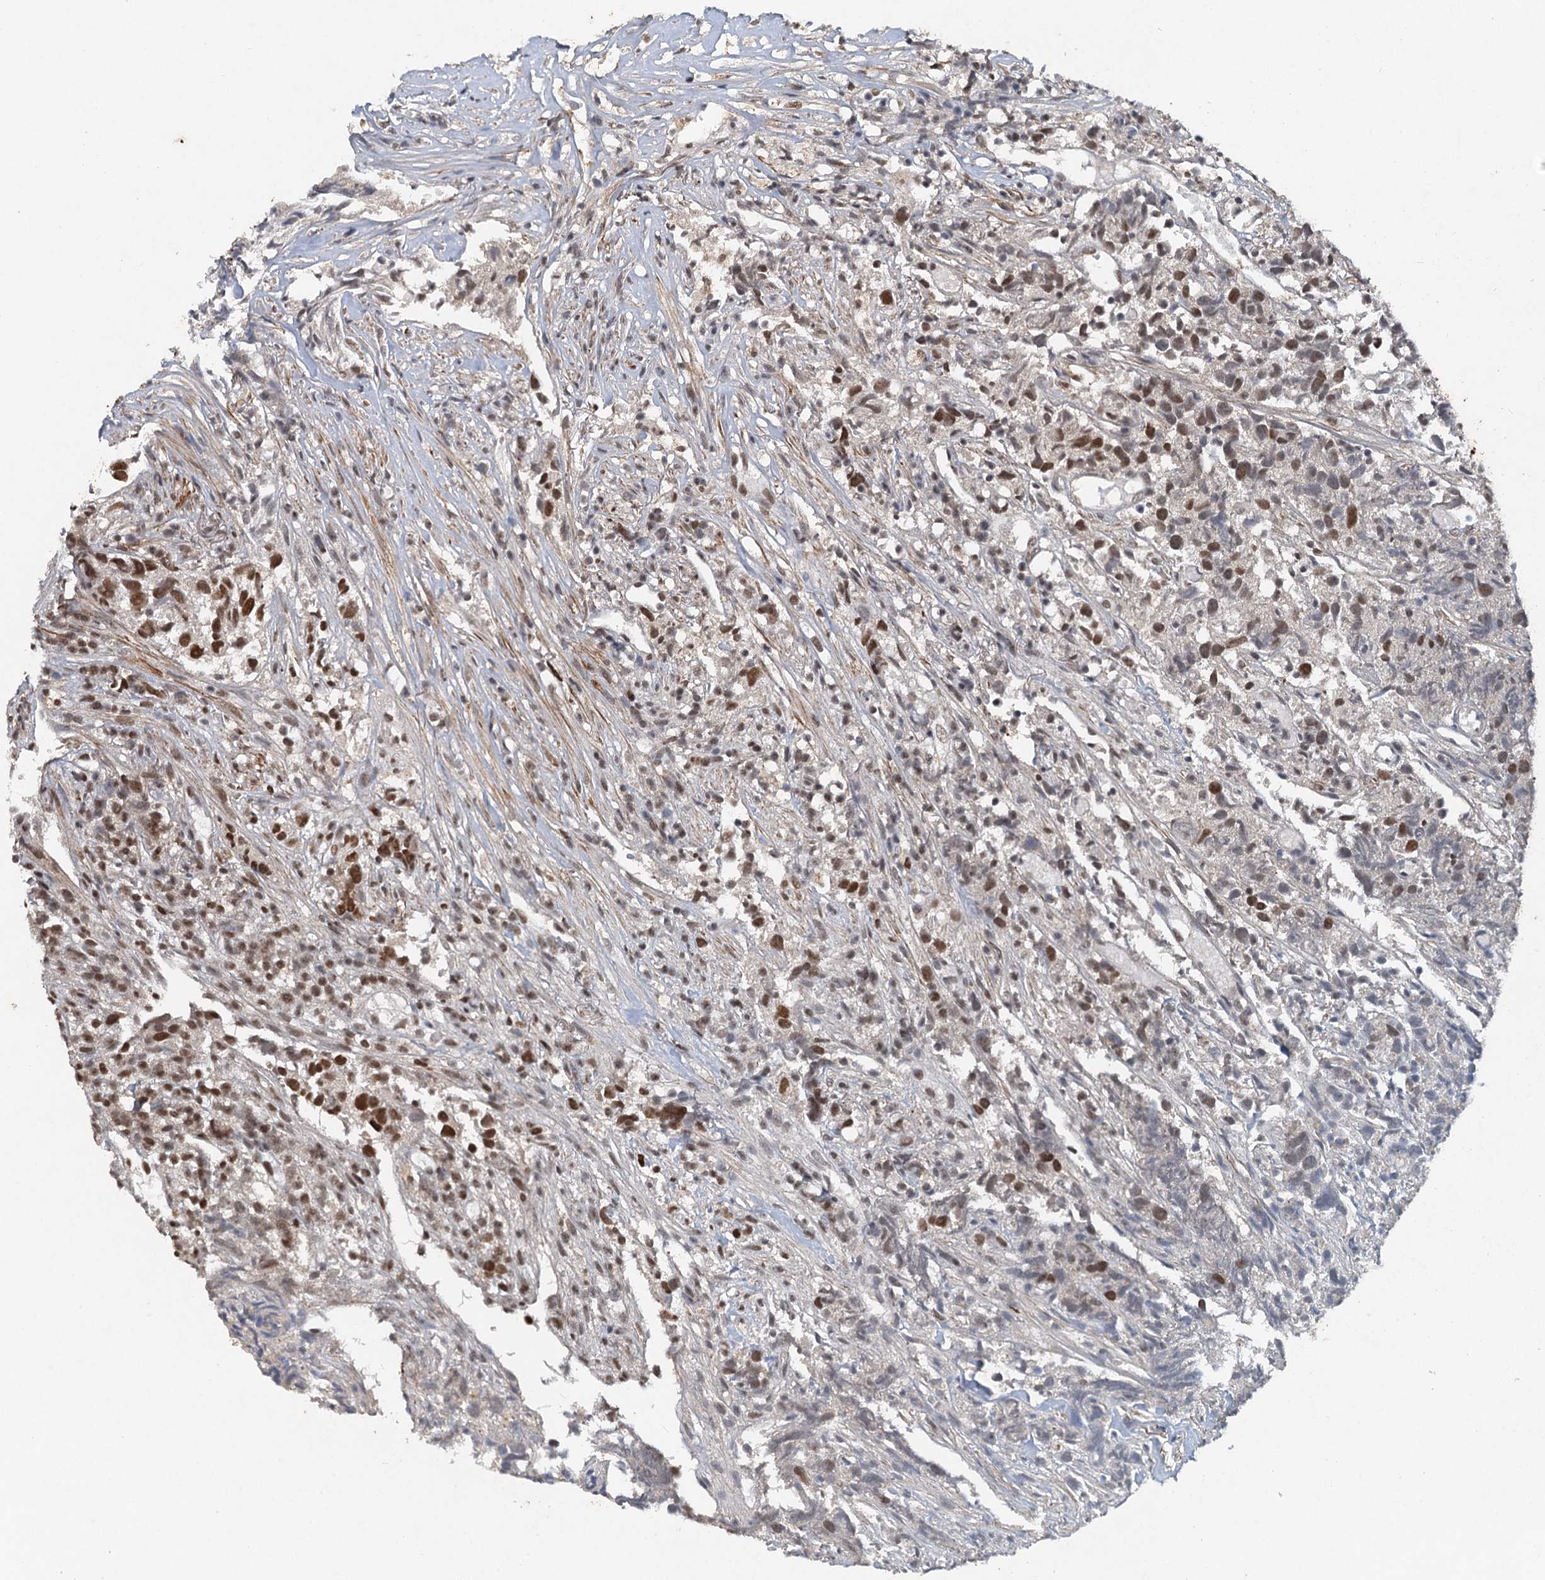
{"staining": {"intensity": "moderate", "quantity": ">75%", "location": "nuclear"}, "tissue": "urothelial cancer", "cell_type": "Tumor cells", "image_type": "cancer", "snomed": [{"axis": "morphology", "description": "Urothelial carcinoma, High grade"}, {"axis": "topography", "description": "Urinary bladder"}], "caption": "Brown immunohistochemical staining in urothelial cancer demonstrates moderate nuclear staining in about >75% of tumor cells.", "gene": "CSTF3", "patient": {"sex": "female", "age": 75}}